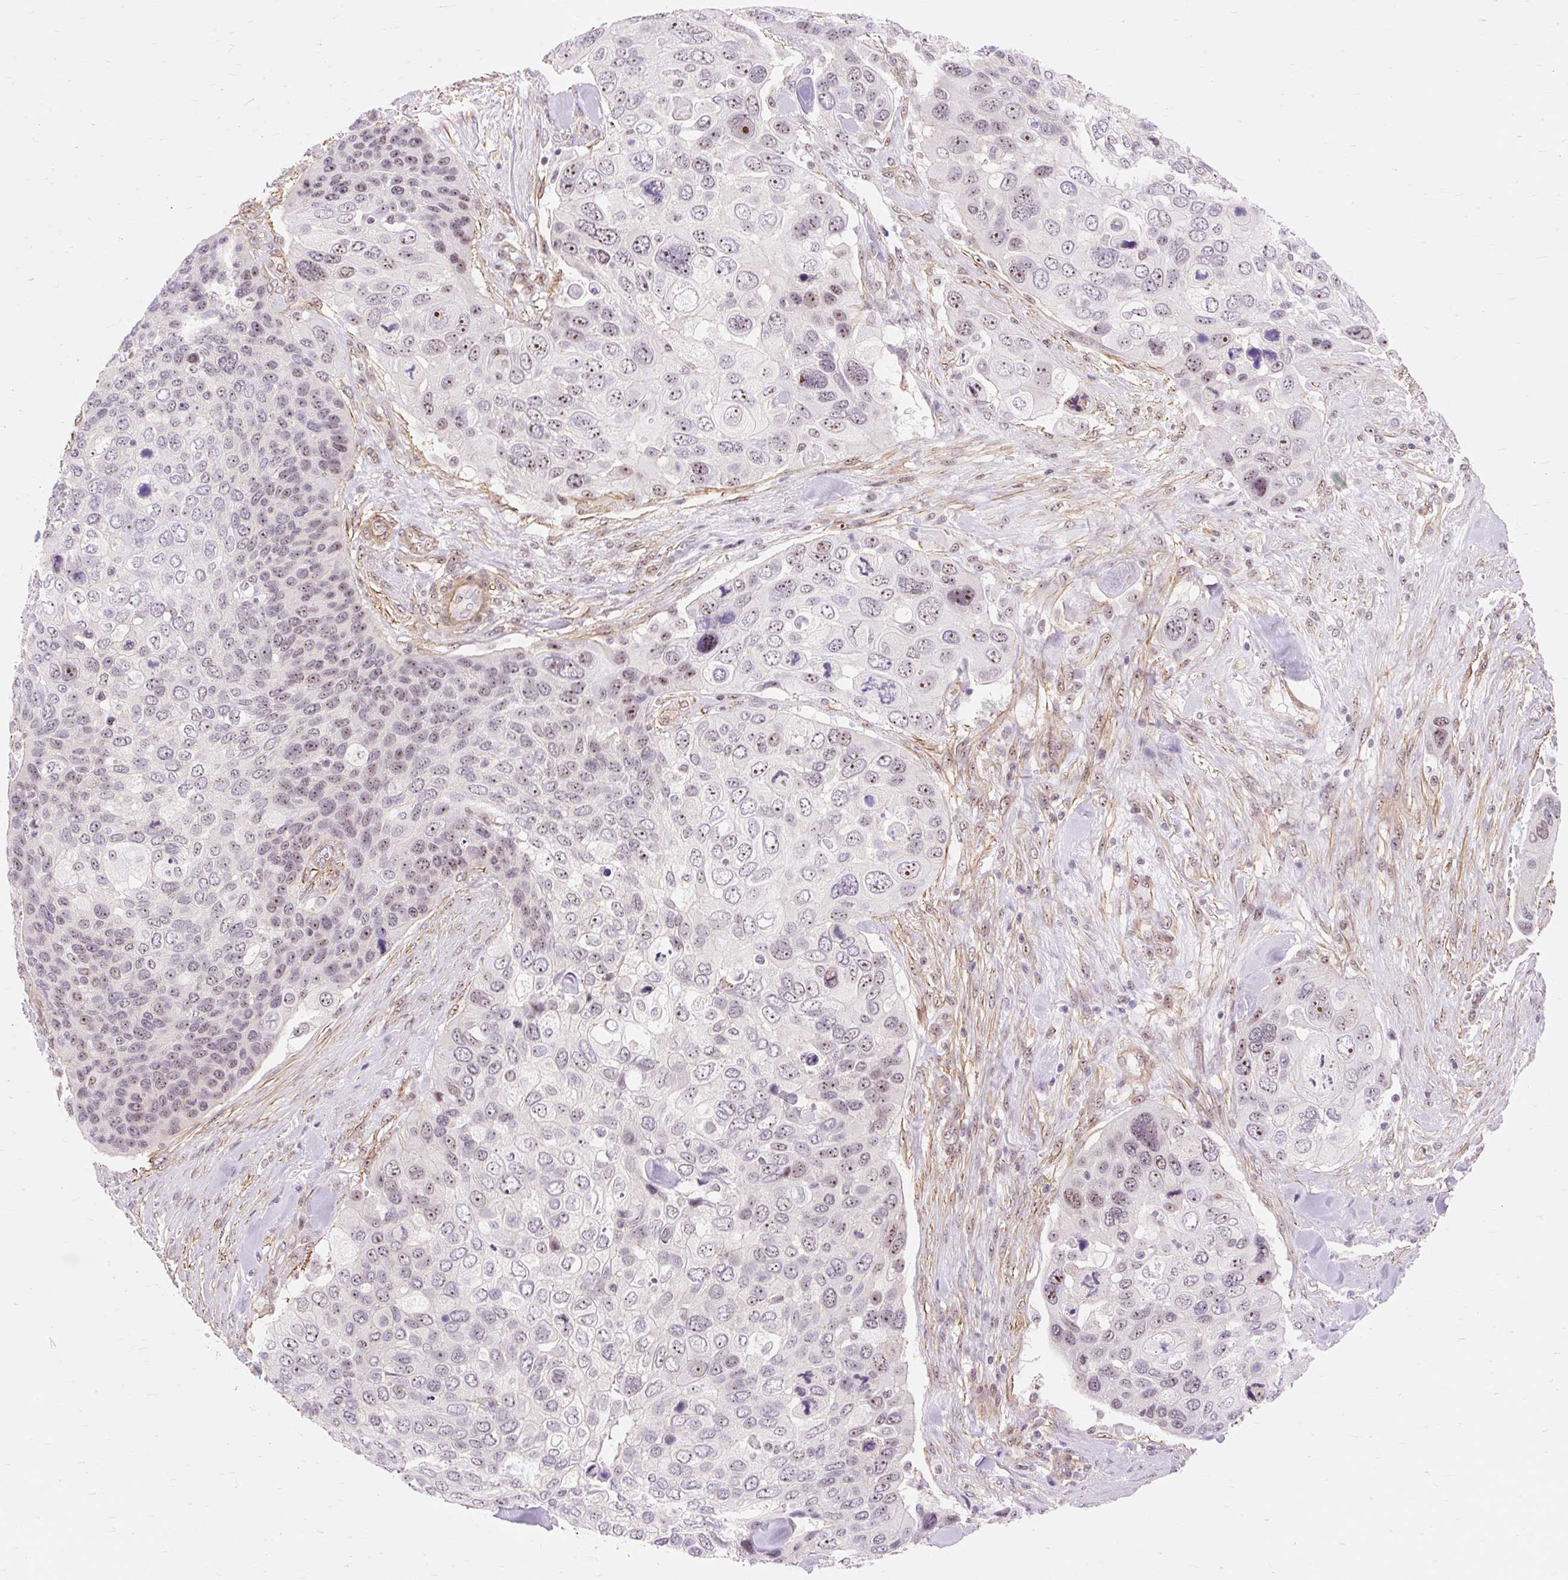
{"staining": {"intensity": "moderate", "quantity": "25%-75%", "location": "nuclear"}, "tissue": "skin cancer", "cell_type": "Tumor cells", "image_type": "cancer", "snomed": [{"axis": "morphology", "description": "Basal cell carcinoma"}, {"axis": "topography", "description": "Skin"}], "caption": "Tumor cells reveal moderate nuclear expression in approximately 25%-75% of cells in skin basal cell carcinoma.", "gene": "OBP2A", "patient": {"sex": "female", "age": 74}}